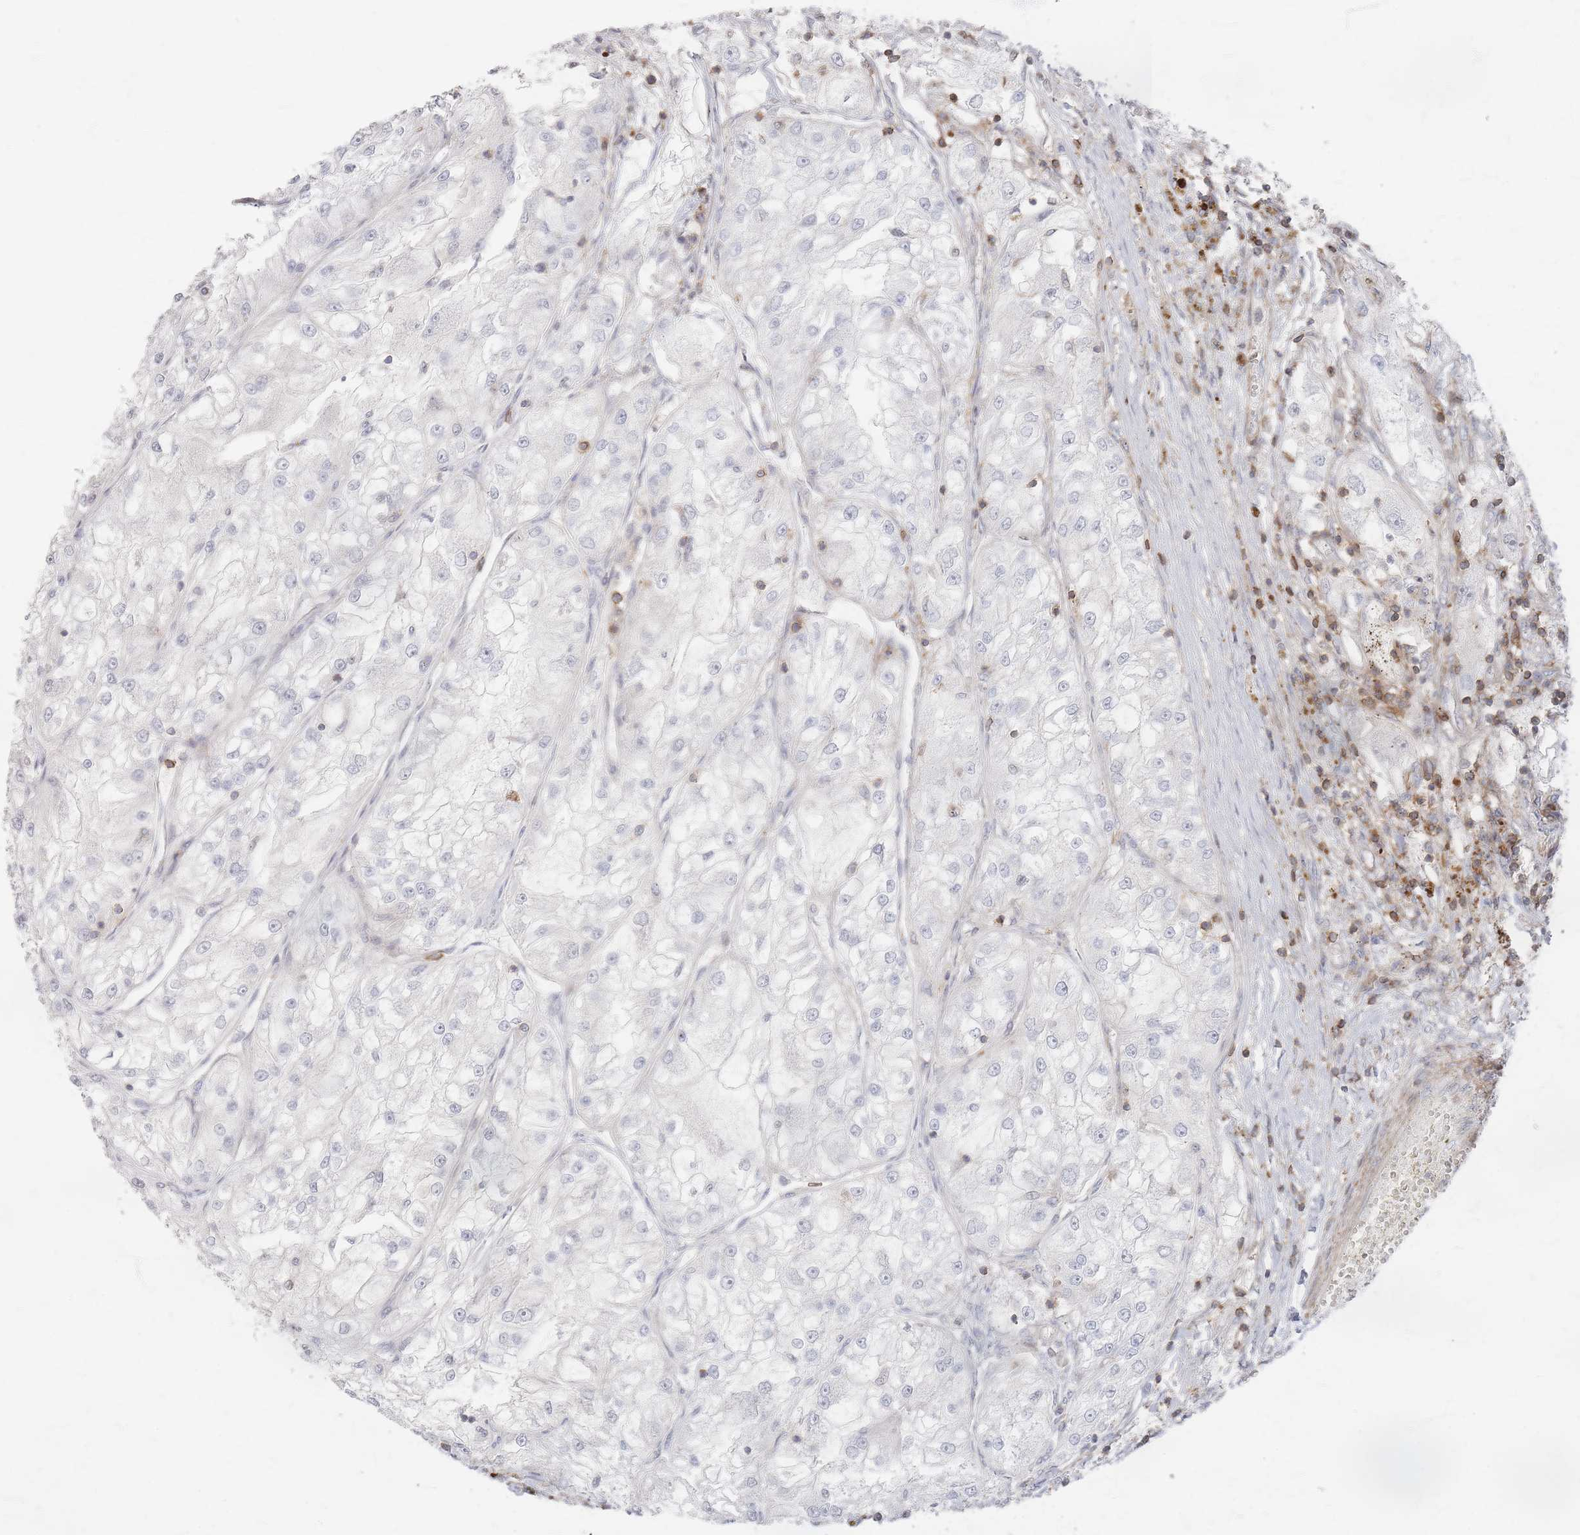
{"staining": {"intensity": "negative", "quantity": "none", "location": "none"}, "tissue": "renal cancer", "cell_type": "Tumor cells", "image_type": "cancer", "snomed": [{"axis": "morphology", "description": "Adenocarcinoma, NOS"}, {"axis": "topography", "description": "Kidney"}], "caption": "Immunohistochemical staining of human renal cancer reveals no significant expression in tumor cells.", "gene": "ZNF852", "patient": {"sex": "female", "age": 72}}